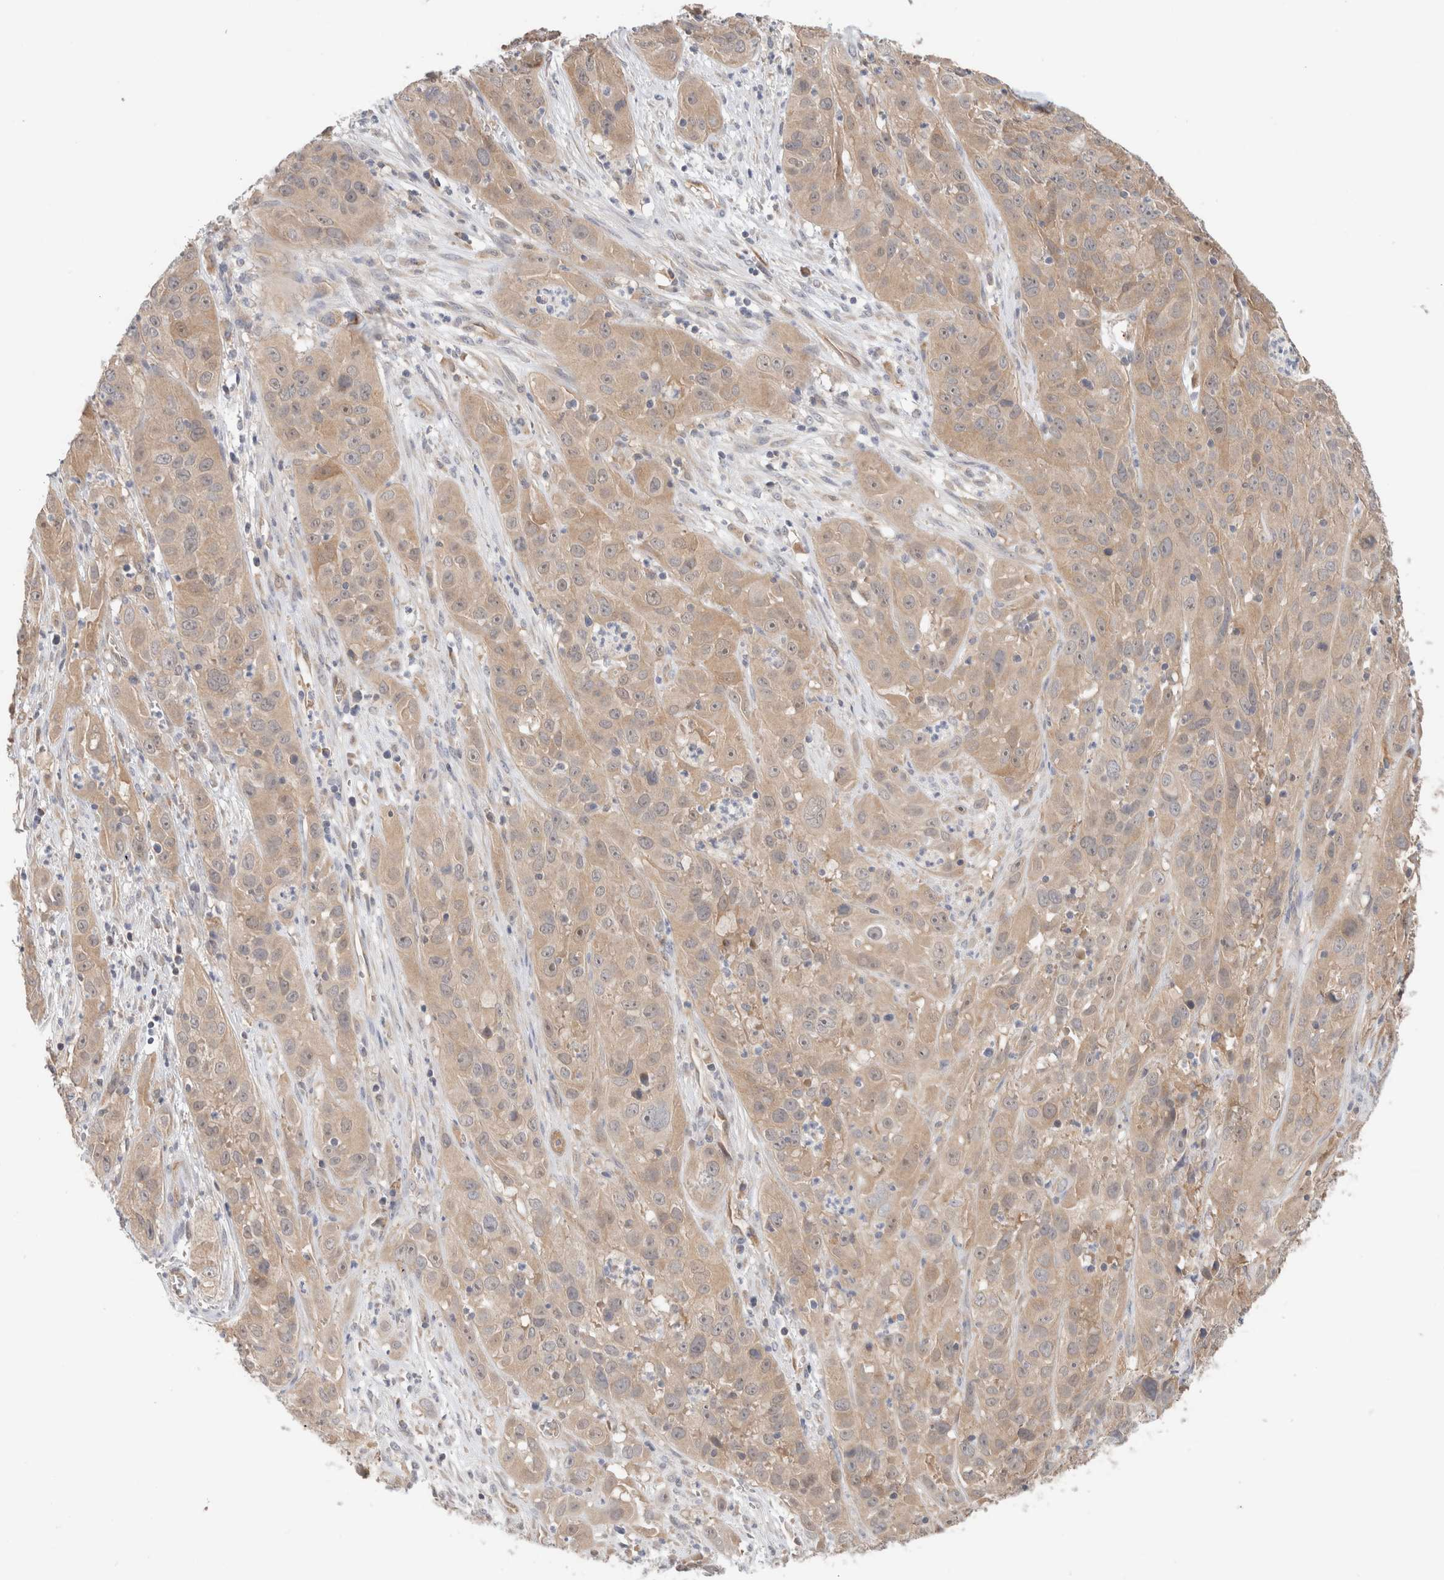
{"staining": {"intensity": "weak", "quantity": ">75%", "location": "cytoplasmic/membranous"}, "tissue": "cervical cancer", "cell_type": "Tumor cells", "image_type": "cancer", "snomed": [{"axis": "morphology", "description": "Squamous cell carcinoma, NOS"}, {"axis": "topography", "description": "Cervix"}], "caption": "Squamous cell carcinoma (cervical) stained for a protein shows weak cytoplasmic/membranous positivity in tumor cells.", "gene": "CA13", "patient": {"sex": "female", "age": 32}}